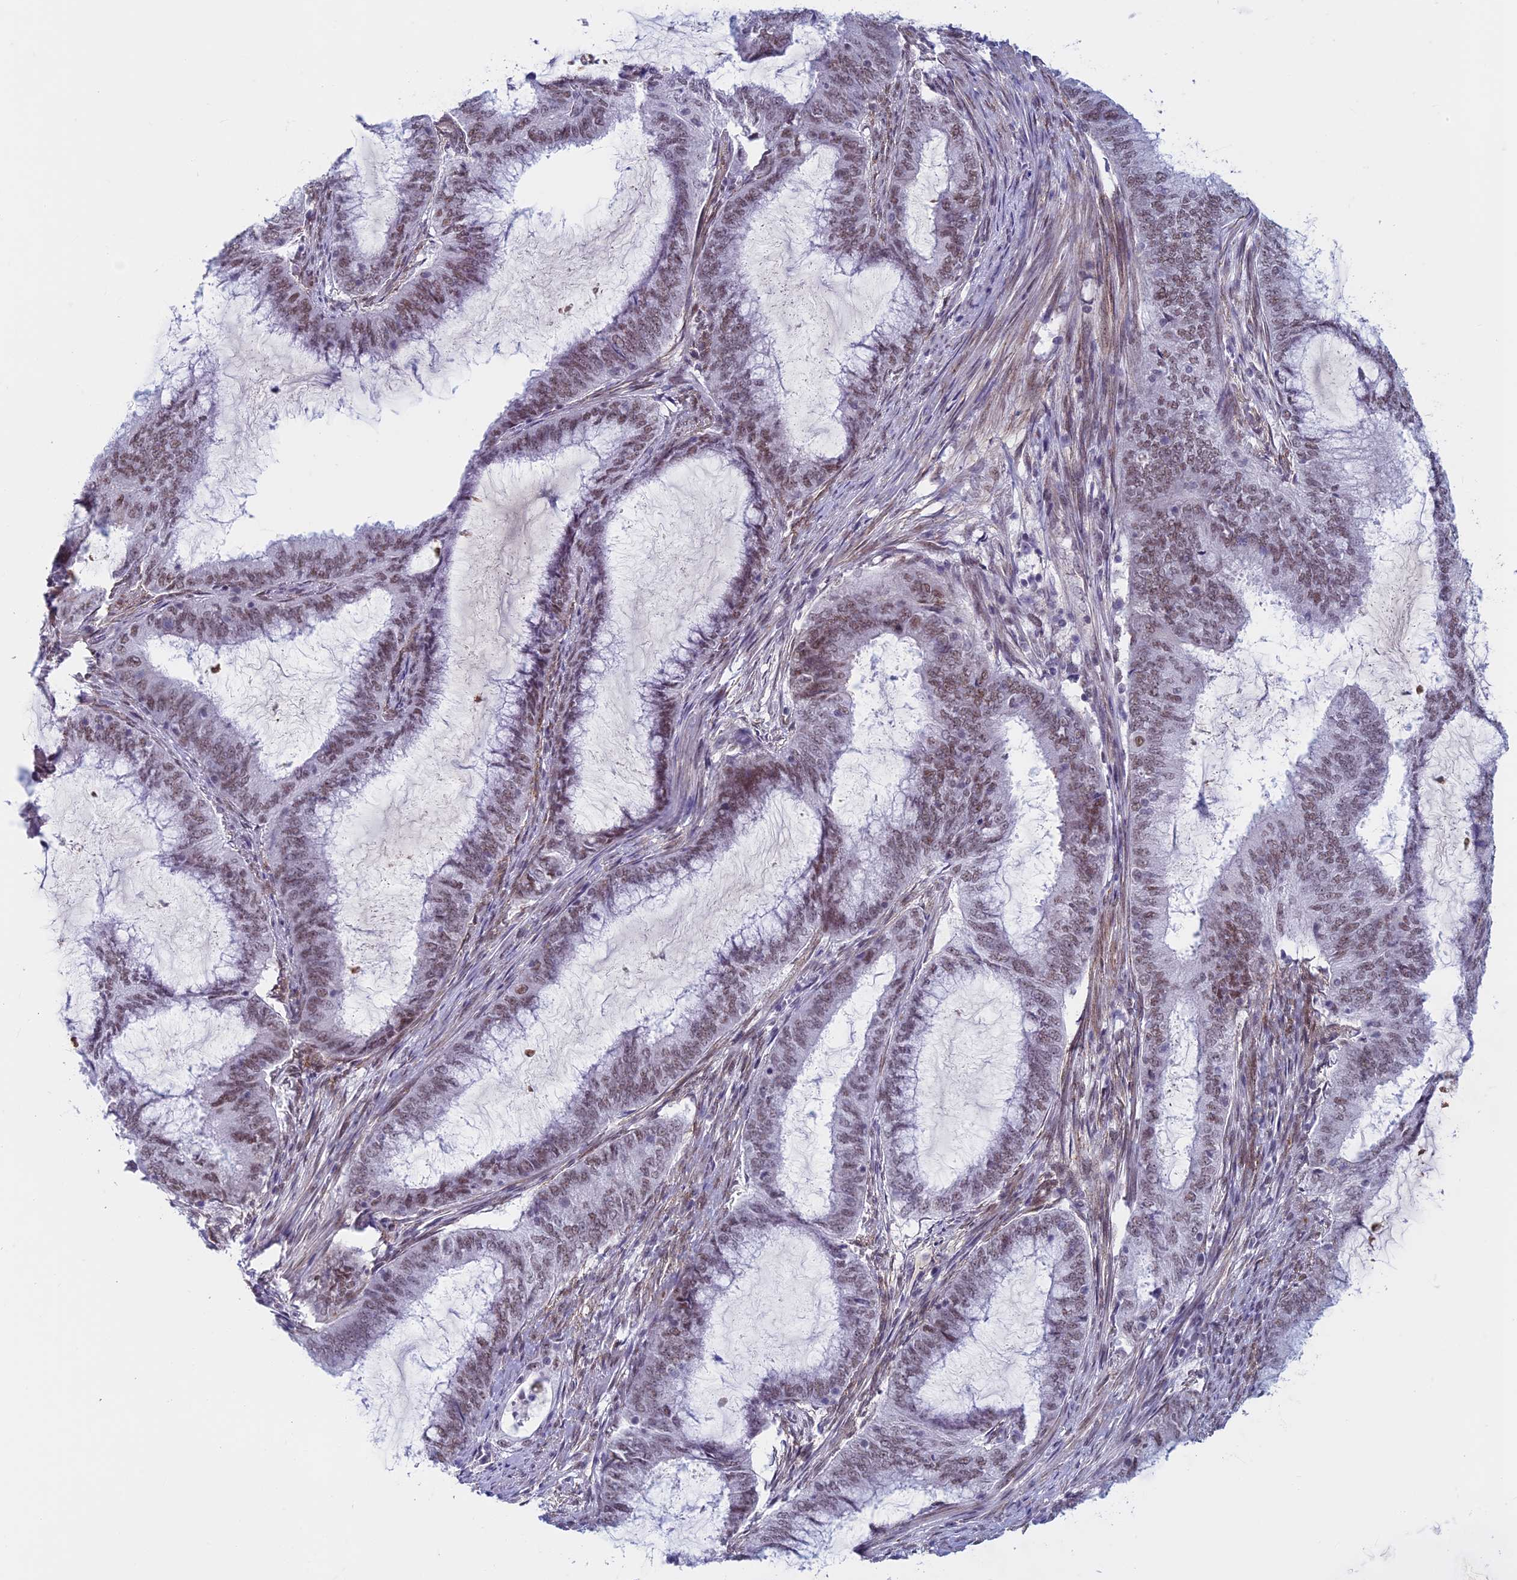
{"staining": {"intensity": "moderate", "quantity": ">75%", "location": "nuclear"}, "tissue": "endometrial cancer", "cell_type": "Tumor cells", "image_type": "cancer", "snomed": [{"axis": "morphology", "description": "Adenocarcinoma, NOS"}, {"axis": "topography", "description": "Endometrium"}], "caption": "Immunohistochemistry (IHC) image of endometrial cancer stained for a protein (brown), which exhibits medium levels of moderate nuclear staining in about >75% of tumor cells.", "gene": "ASH2L", "patient": {"sex": "female", "age": 51}}